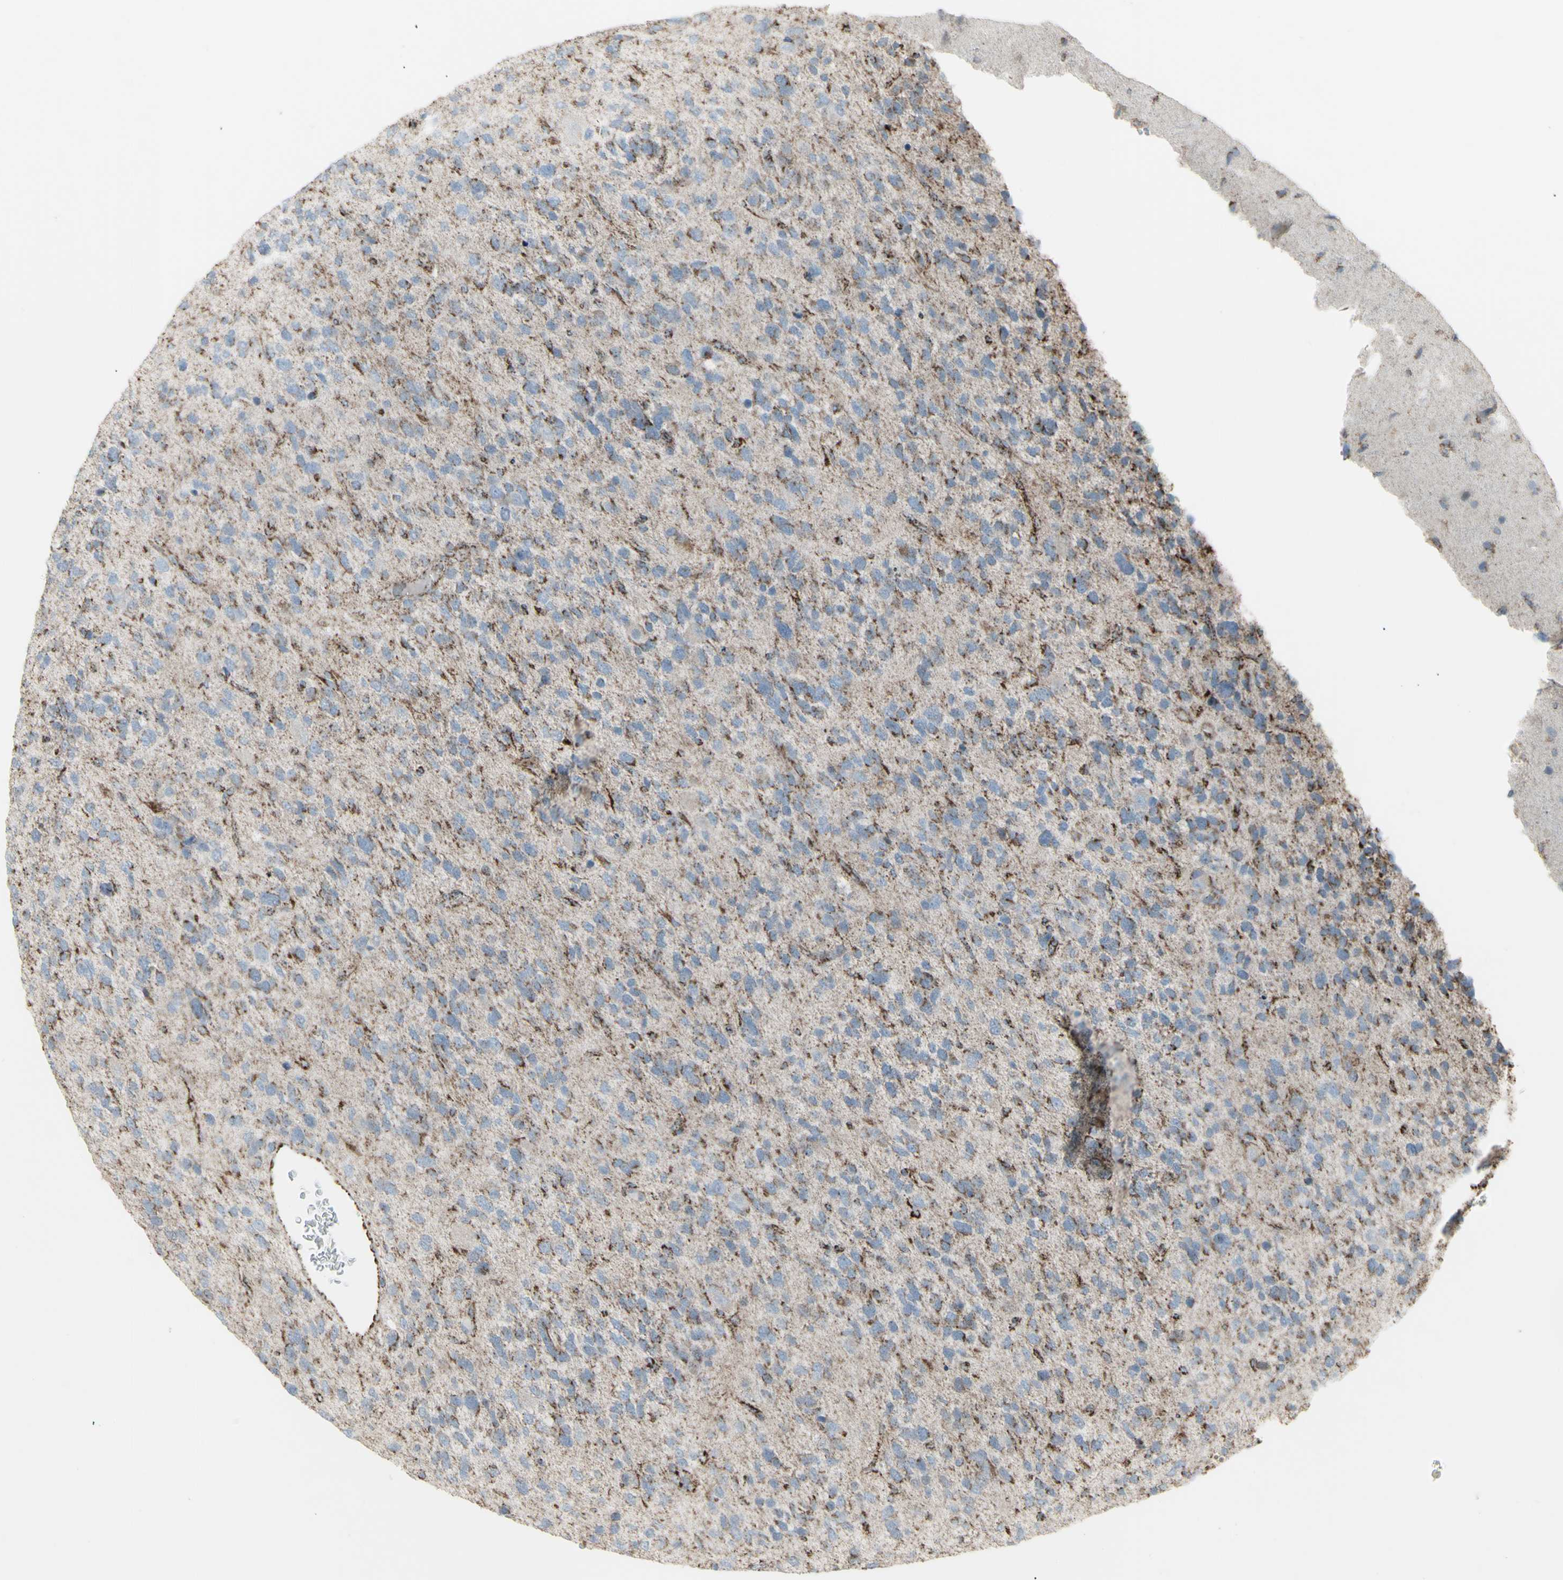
{"staining": {"intensity": "moderate", "quantity": ">75%", "location": "cytoplasmic/membranous"}, "tissue": "glioma", "cell_type": "Tumor cells", "image_type": "cancer", "snomed": [{"axis": "morphology", "description": "Glioma, malignant, High grade"}, {"axis": "topography", "description": "Brain"}], "caption": "Moderate cytoplasmic/membranous protein positivity is appreciated in about >75% of tumor cells in malignant glioma (high-grade).", "gene": "PLGRKT", "patient": {"sex": "female", "age": 58}}